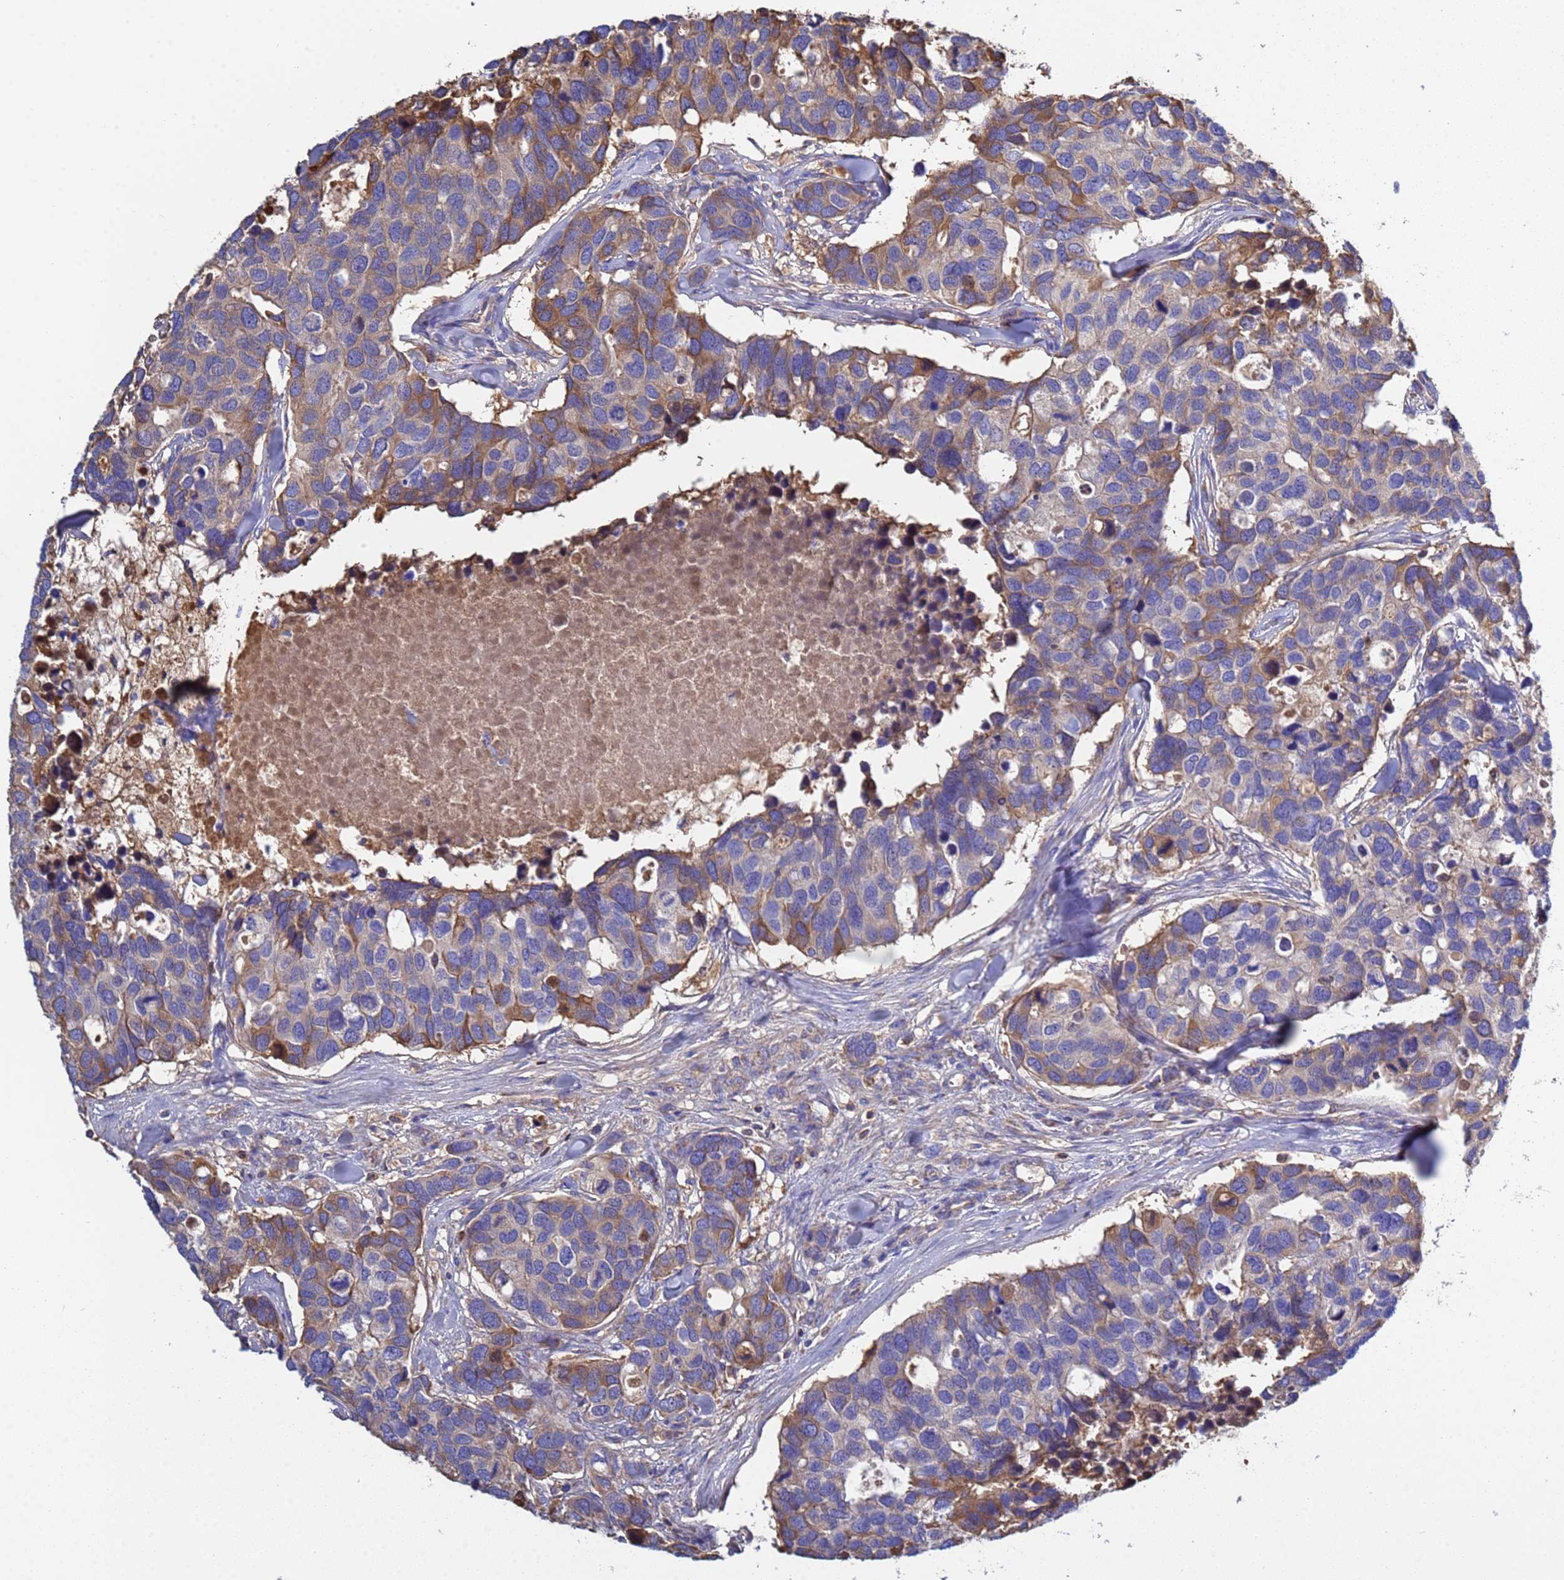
{"staining": {"intensity": "moderate", "quantity": "<25%", "location": "cytoplasmic/membranous"}, "tissue": "breast cancer", "cell_type": "Tumor cells", "image_type": "cancer", "snomed": [{"axis": "morphology", "description": "Duct carcinoma"}, {"axis": "topography", "description": "Breast"}], "caption": "Moderate cytoplasmic/membranous positivity is present in approximately <25% of tumor cells in breast invasive ductal carcinoma. The protein of interest is stained brown, and the nuclei are stained in blue (DAB IHC with brightfield microscopy, high magnification).", "gene": "GLUD1", "patient": {"sex": "female", "age": 83}}